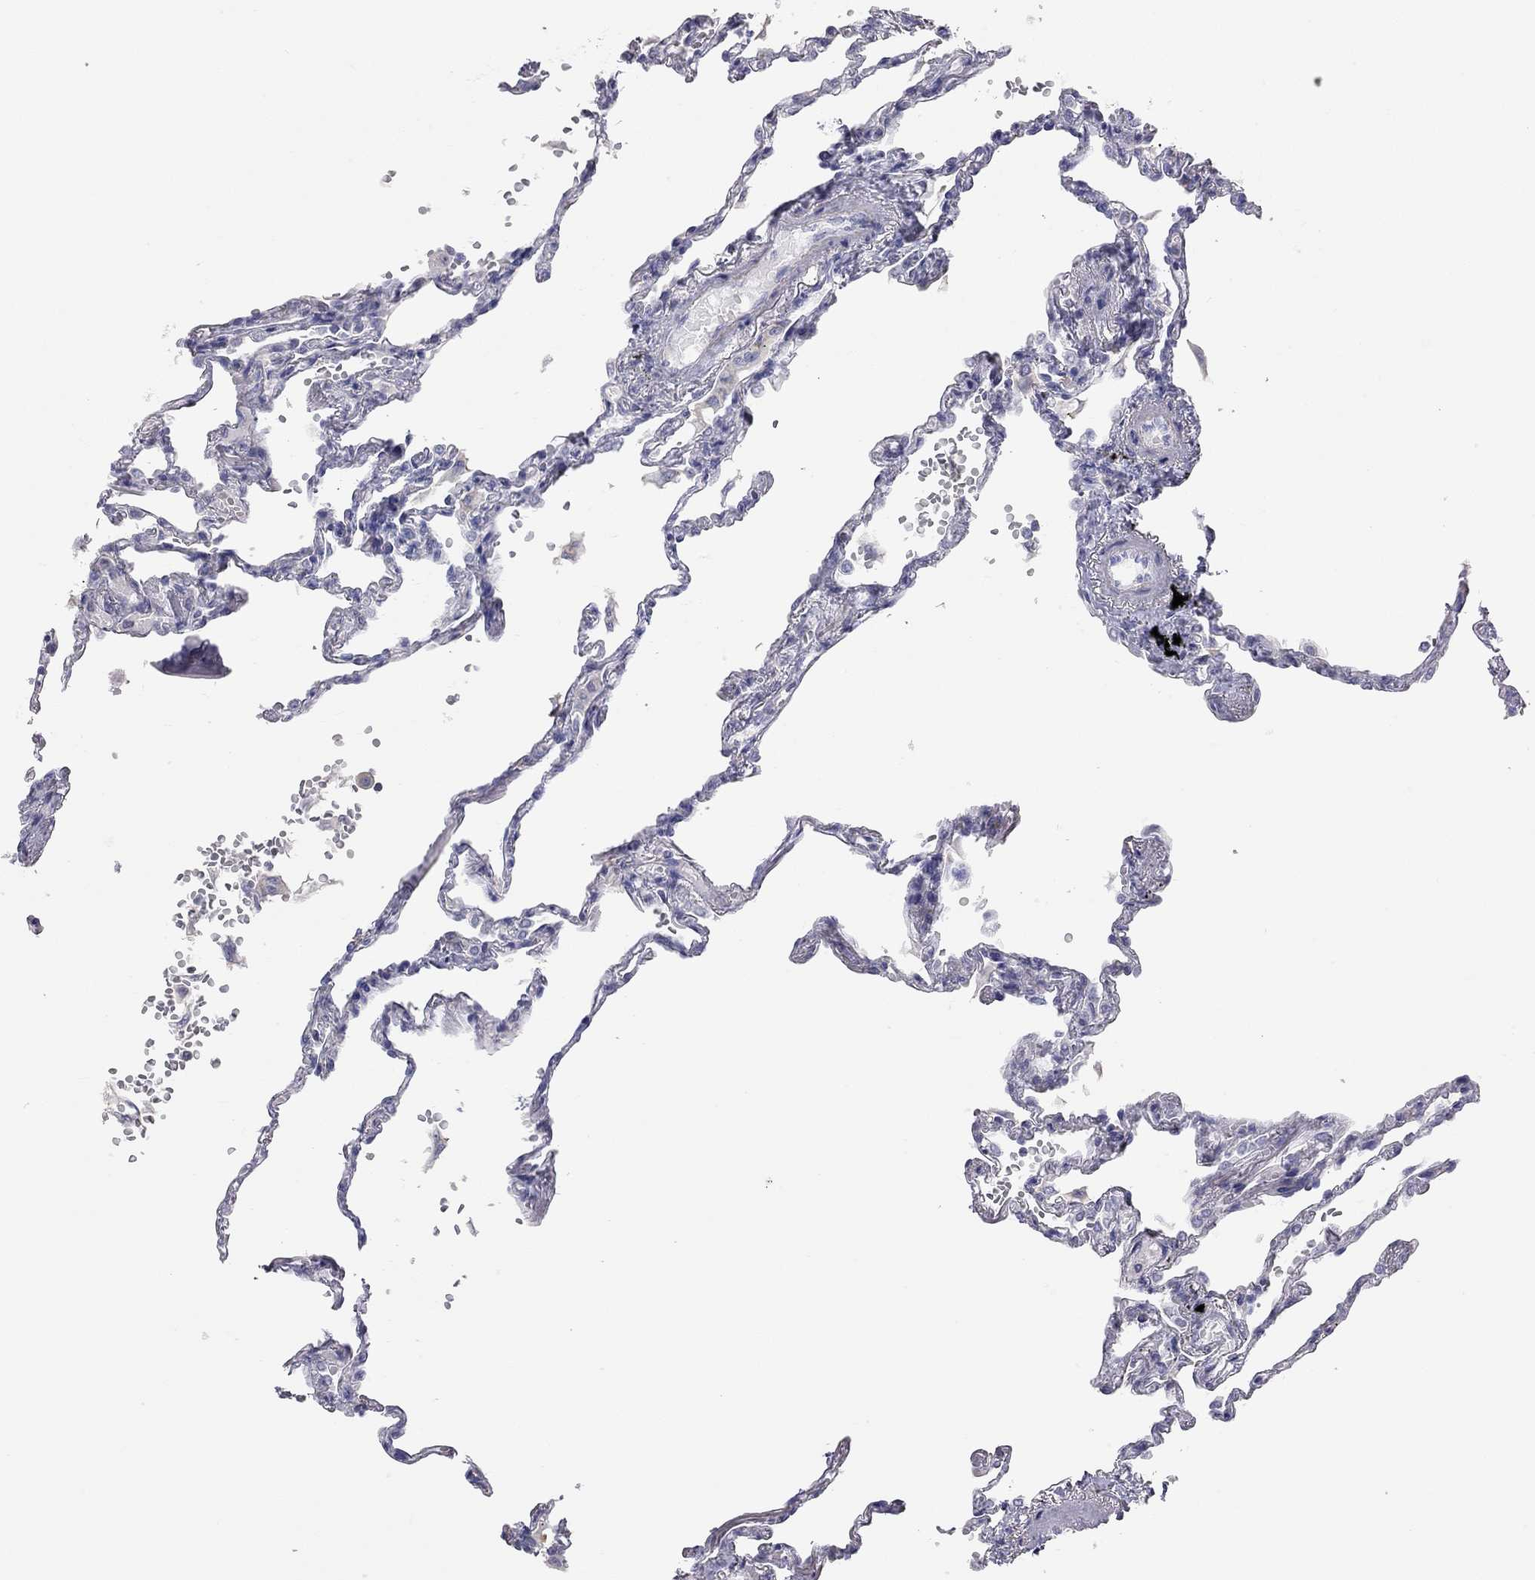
{"staining": {"intensity": "negative", "quantity": "none", "location": "none"}, "tissue": "lung", "cell_type": "Alveolar cells", "image_type": "normal", "snomed": [{"axis": "morphology", "description": "Normal tissue, NOS"}, {"axis": "topography", "description": "Lung"}], "caption": "Immunohistochemistry of normal human lung shows no positivity in alveolar cells. The staining was performed using DAB to visualize the protein expression in brown, while the nuclei were stained in blue with hematoxylin (Magnification: 20x).", "gene": "ADCYAP1", "patient": {"sex": "male", "age": 78}}